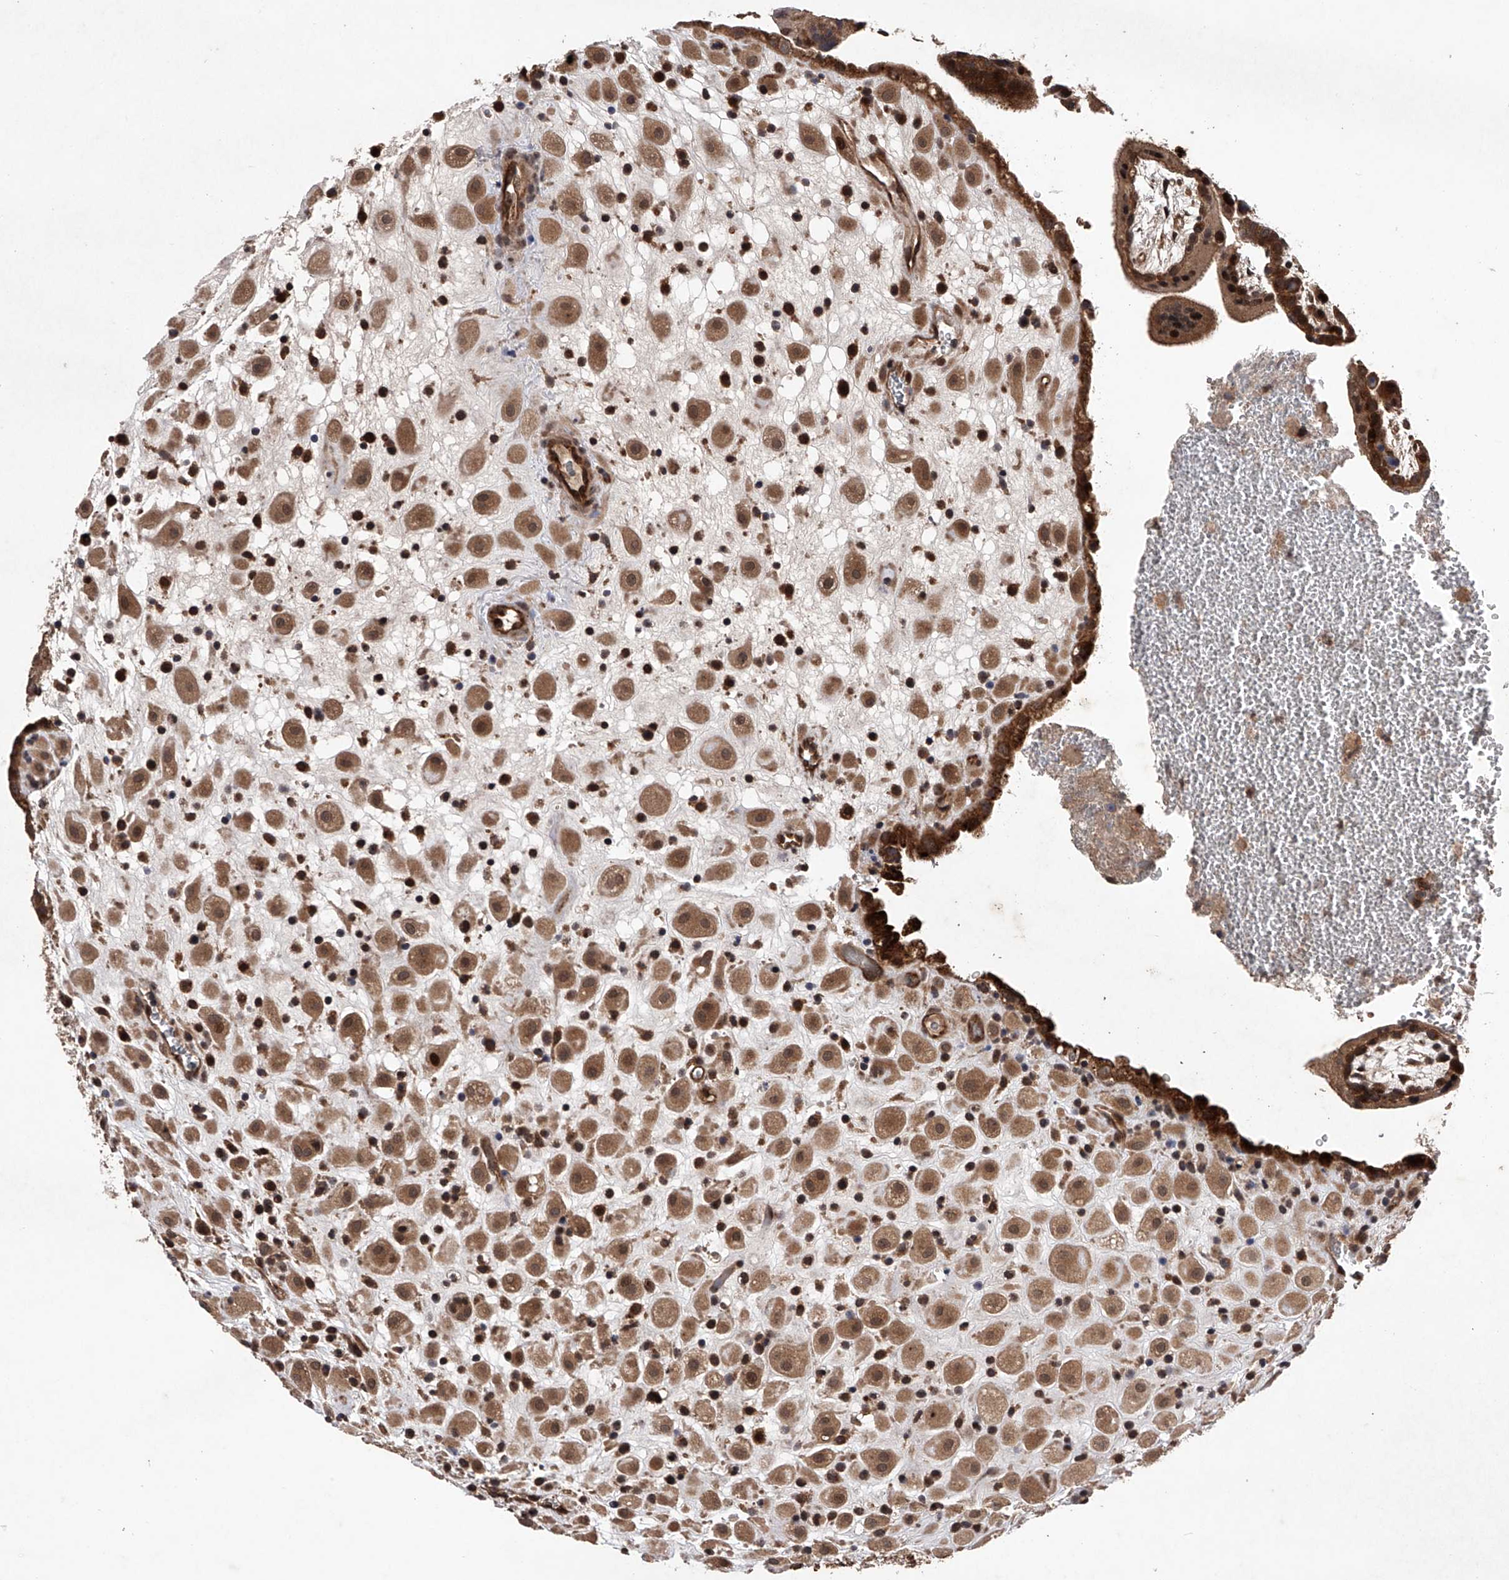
{"staining": {"intensity": "moderate", "quantity": ">75%", "location": "cytoplasmic/membranous,nuclear"}, "tissue": "placenta", "cell_type": "Decidual cells", "image_type": "normal", "snomed": [{"axis": "morphology", "description": "Normal tissue, NOS"}, {"axis": "topography", "description": "Placenta"}], "caption": "Decidual cells display moderate cytoplasmic/membranous,nuclear positivity in approximately >75% of cells in benign placenta.", "gene": "MAP3K11", "patient": {"sex": "female", "age": 35}}